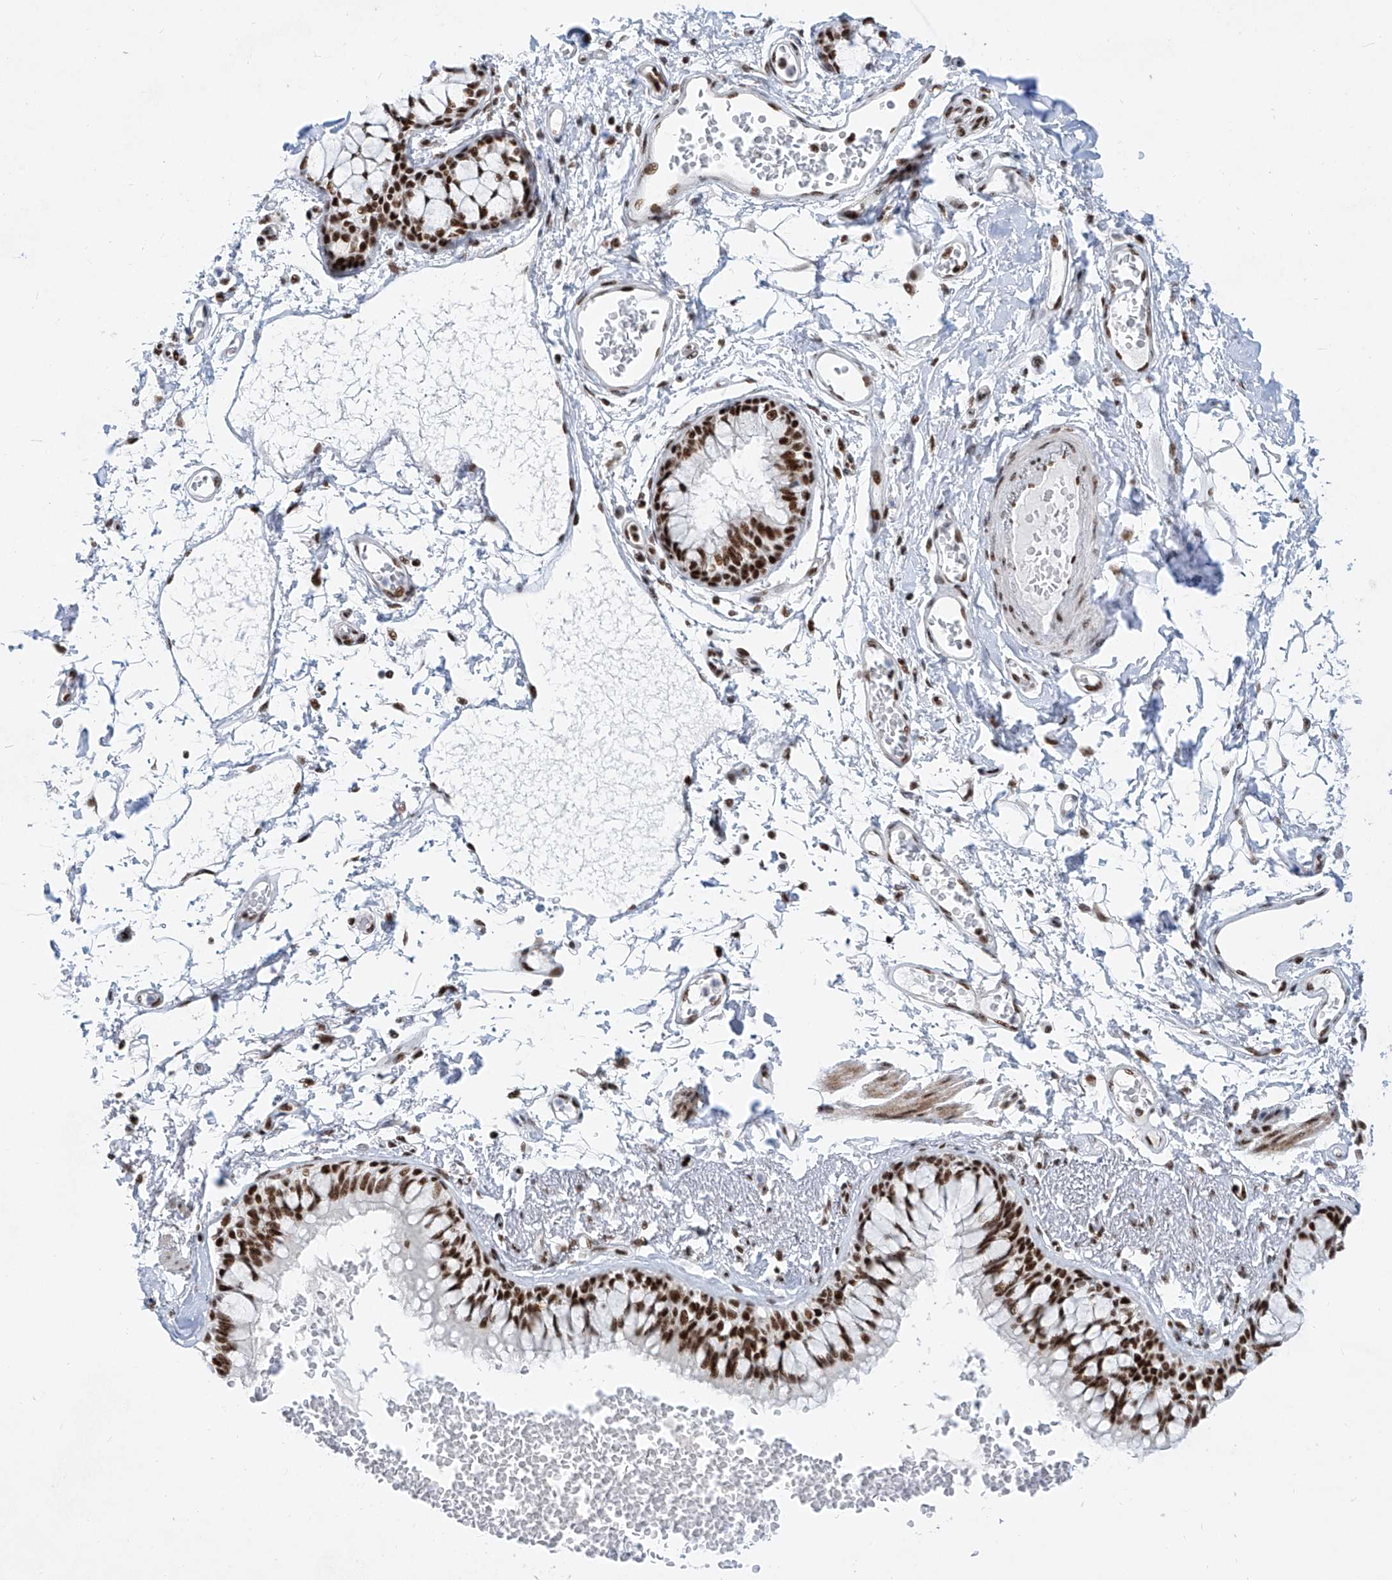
{"staining": {"intensity": "strong", "quantity": ">75%", "location": "nuclear"}, "tissue": "bronchus", "cell_type": "Respiratory epithelial cells", "image_type": "normal", "snomed": [{"axis": "morphology", "description": "Normal tissue, NOS"}, {"axis": "topography", "description": "Cartilage tissue"}, {"axis": "topography", "description": "Bronchus"}], "caption": "High-power microscopy captured an immunohistochemistry (IHC) histopathology image of unremarkable bronchus, revealing strong nuclear staining in about >75% of respiratory epithelial cells.", "gene": "TAF4", "patient": {"sex": "female", "age": 73}}